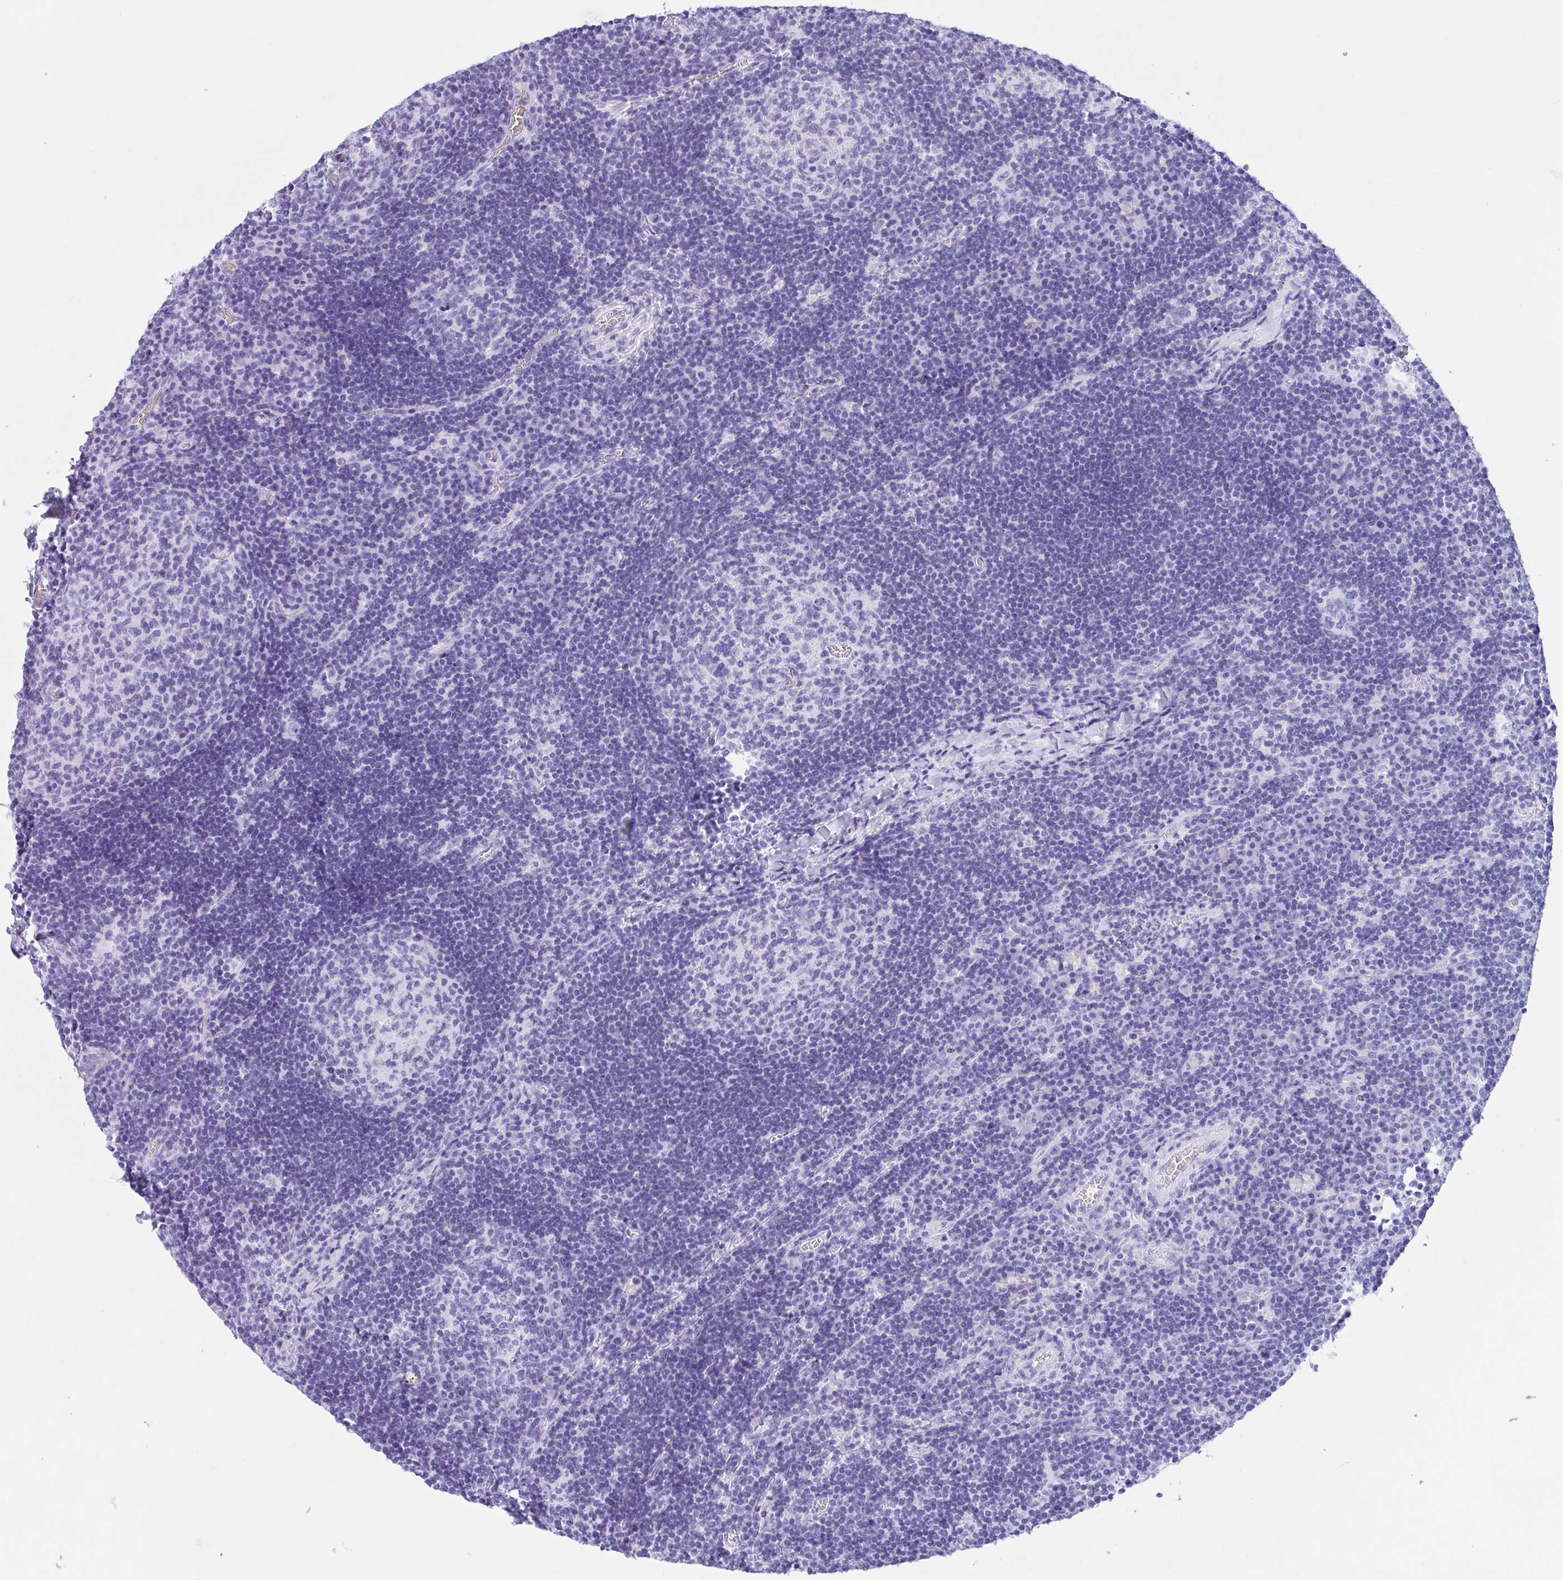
{"staining": {"intensity": "negative", "quantity": "none", "location": "none"}, "tissue": "lymph node", "cell_type": "Germinal center cells", "image_type": "normal", "snomed": [{"axis": "morphology", "description": "Normal tissue, NOS"}, {"axis": "topography", "description": "Lymph node"}], "caption": "IHC image of unremarkable lymph node: human lymph node stained with DAB reveals no significant protein expression in germinal center cells.", "gene": "ANK1", "patient": {"sex": "male", "age": 67}}